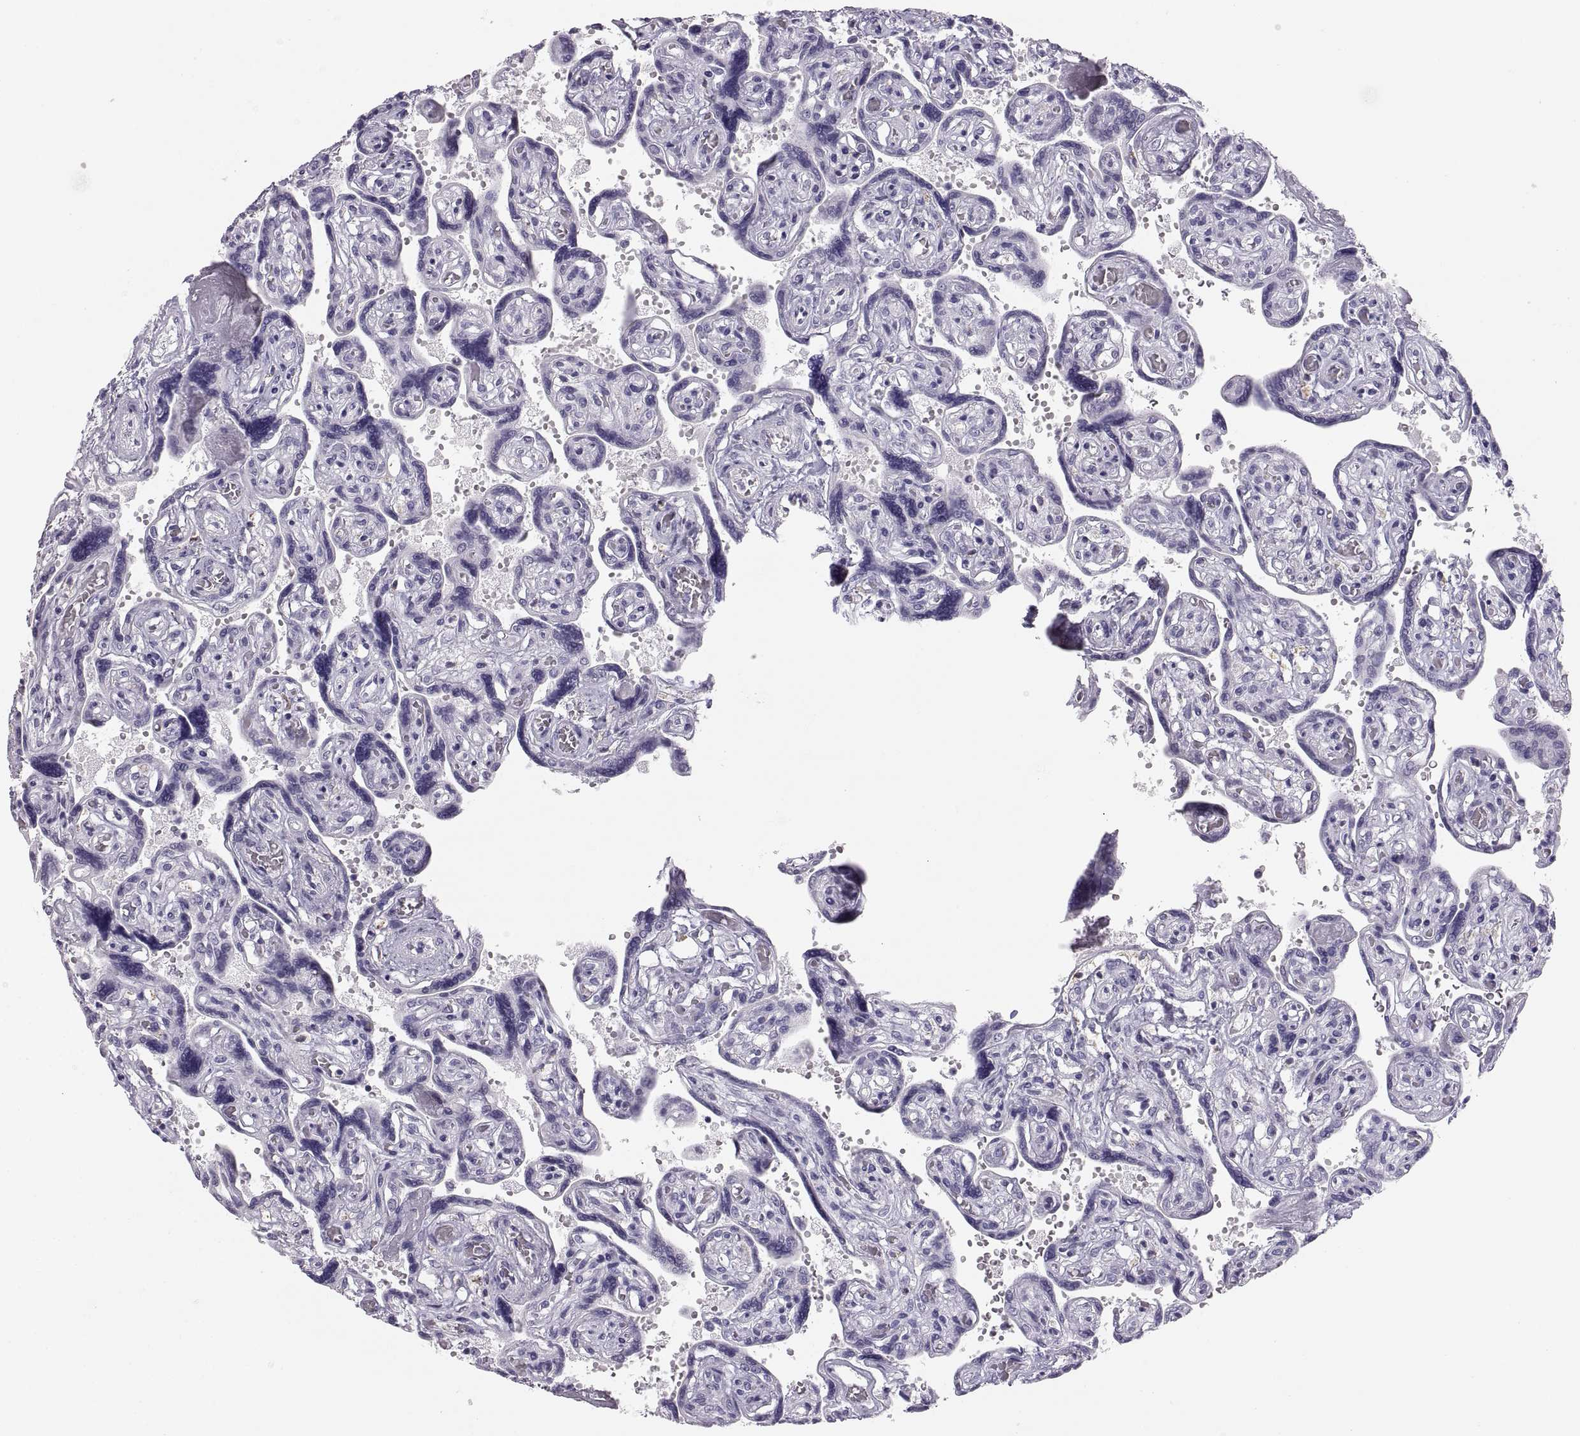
{"staining": {"intensity": "negative", "quantity": "none", "location": "none"}, "tissue": "placenta", "cell_type": "Decidual cells", "image_type": "normal", "snomed": [{"axis": "morphology", "description": "Normal tissue, NOS"}, {"axis": "topography", "description": "Placenta"}], "caption": "IHC histopathology image of benign human placenta stained for a protein (brown), which reveals no expression in decidual cells.", "gene": "COL9A3", "patient": {"sex": "female", "age": 32}}